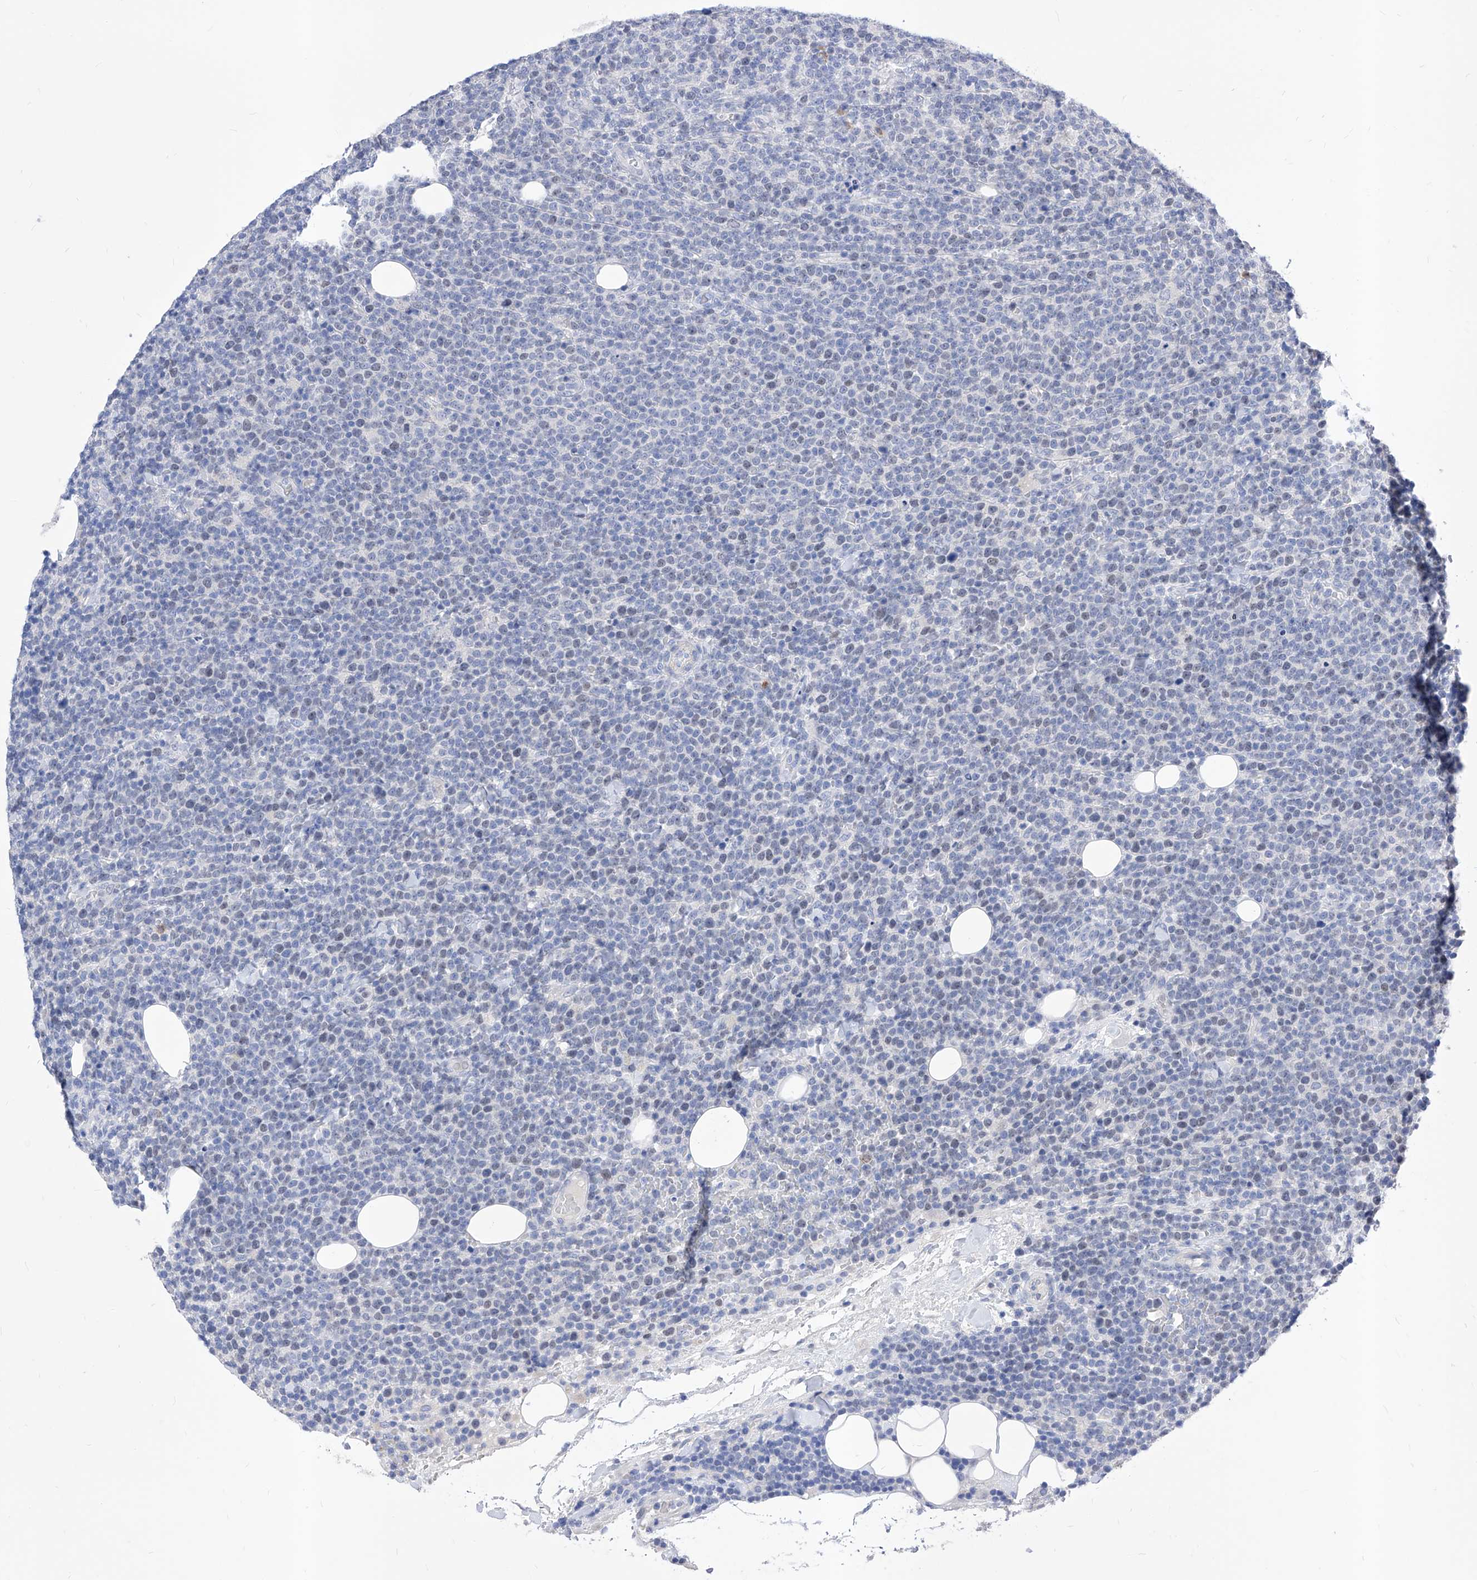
{"staining": {"intensity": "negative", "quantity": "none", "location": "none"}, "tissue": "lymphoma", "cell_type": "Tumor cells", "image_type": "cancer", "snomed": [{"axis": "morphology", "description": "Malignant lymphoma, non-Hodgkin's type, High grade"}, {"axis": "topography", "description": "Lymph node"}], "caption": "Photomicrograph shows no protein positivity in tumor cells of malignant lymphoma, non-Hodgkin's type (high-grade) tissue.", "gene": "VAX1", "patient": {"sex": "male", "age": 61}}